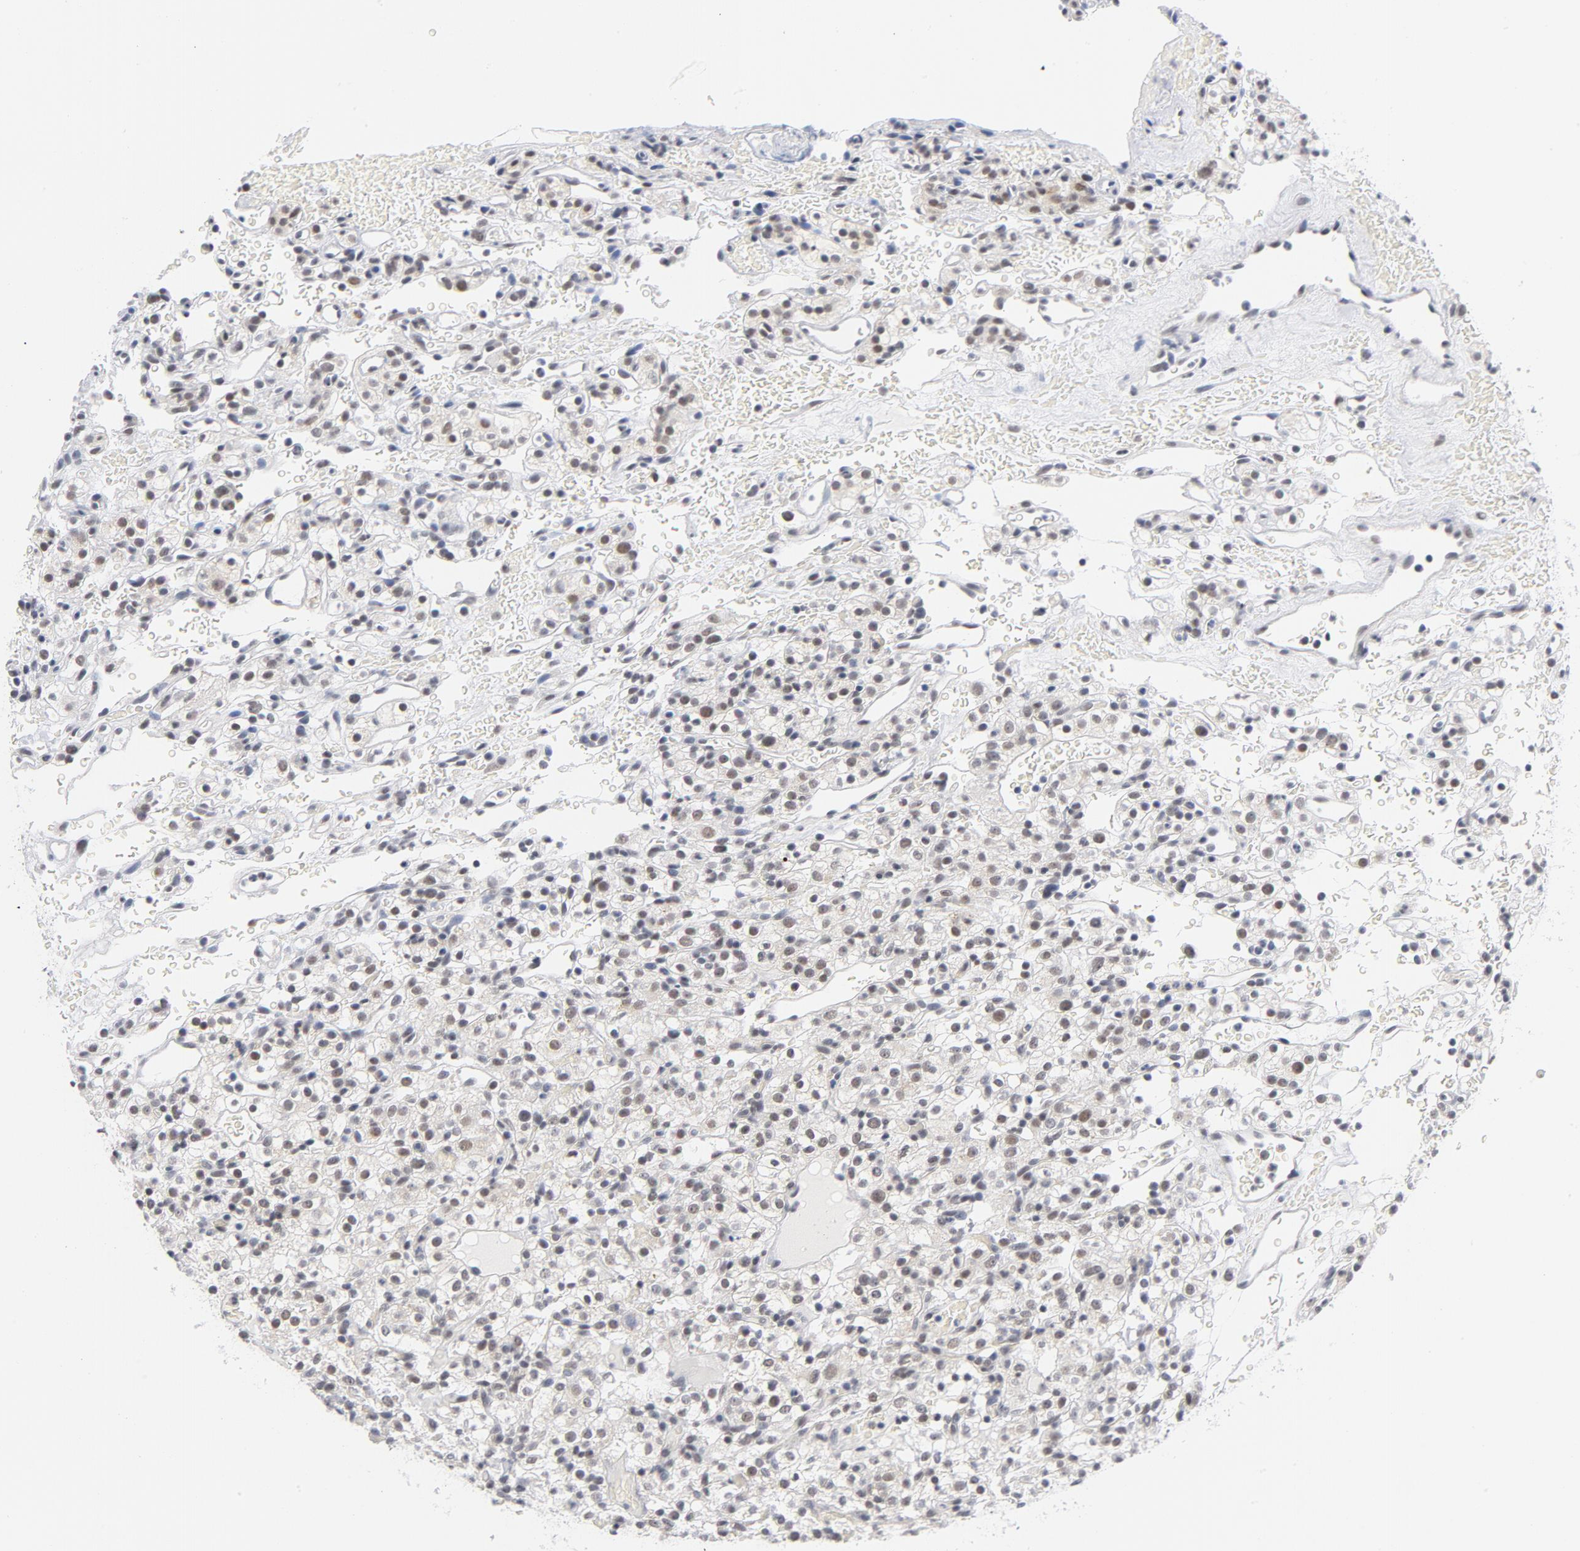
{"staining": {"intensity": "moderate", "quantity": "25%-75%", "location": "nuclear"}, "tissue": "renal cancer", "cell_type": "Tumor cells", "image_type": "cancer", "snomed": [{"axis": "morphology", "description": "Normal tissue, NOS"}, {"axis": "morphology", "description": "Adenocarcinoma, NOS"}, {"axis": "topography", "description": "Kidney"}], "caption": "Renal cancer stained for a protein (brown) reveals moderate nuclear positive expression in approximately 25%-75% of tumor cells.", "gene": "BAP1", "patient": {"sex": "female", "age": 72}}